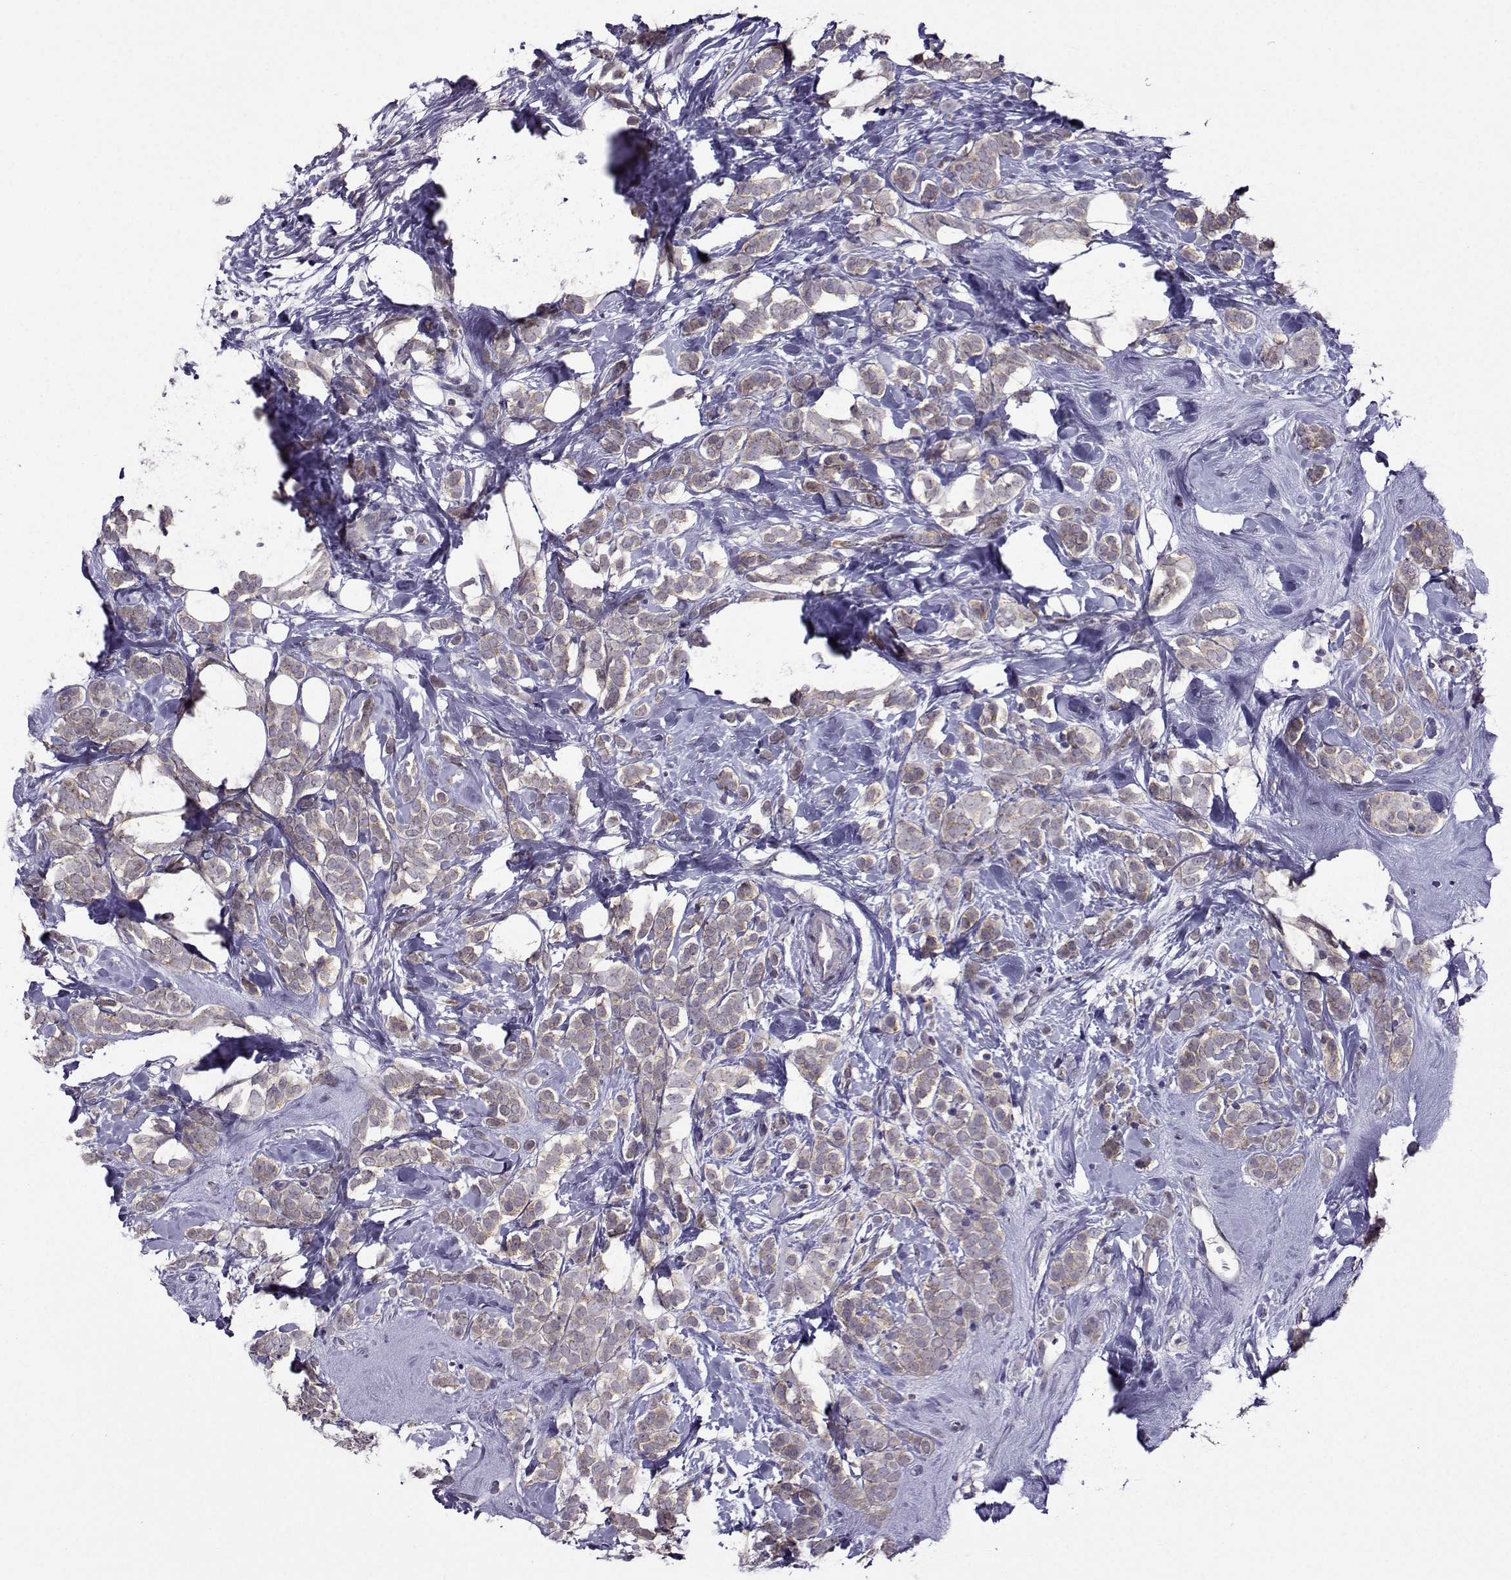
{"staining": {"intensity": "weak", "quantity": ">75%", "location": "cytoplasmic/membranous"}, "tissue": "breast cancer", "cell_type": "Tumor cells", "image_type": "cancer", "snomed": [{"axis": "morphology", "description": "Lobular carcinoma"}, {"axis": "topography", "description": "Breast"}], "caption": "Tumor cells reveal low levels of weak cytoplasmic/membranous staining in about >75% of cells in breast lobular carcinoma.", "gene": "DDX20", "patient": {"sex": "female", "age": 49}}